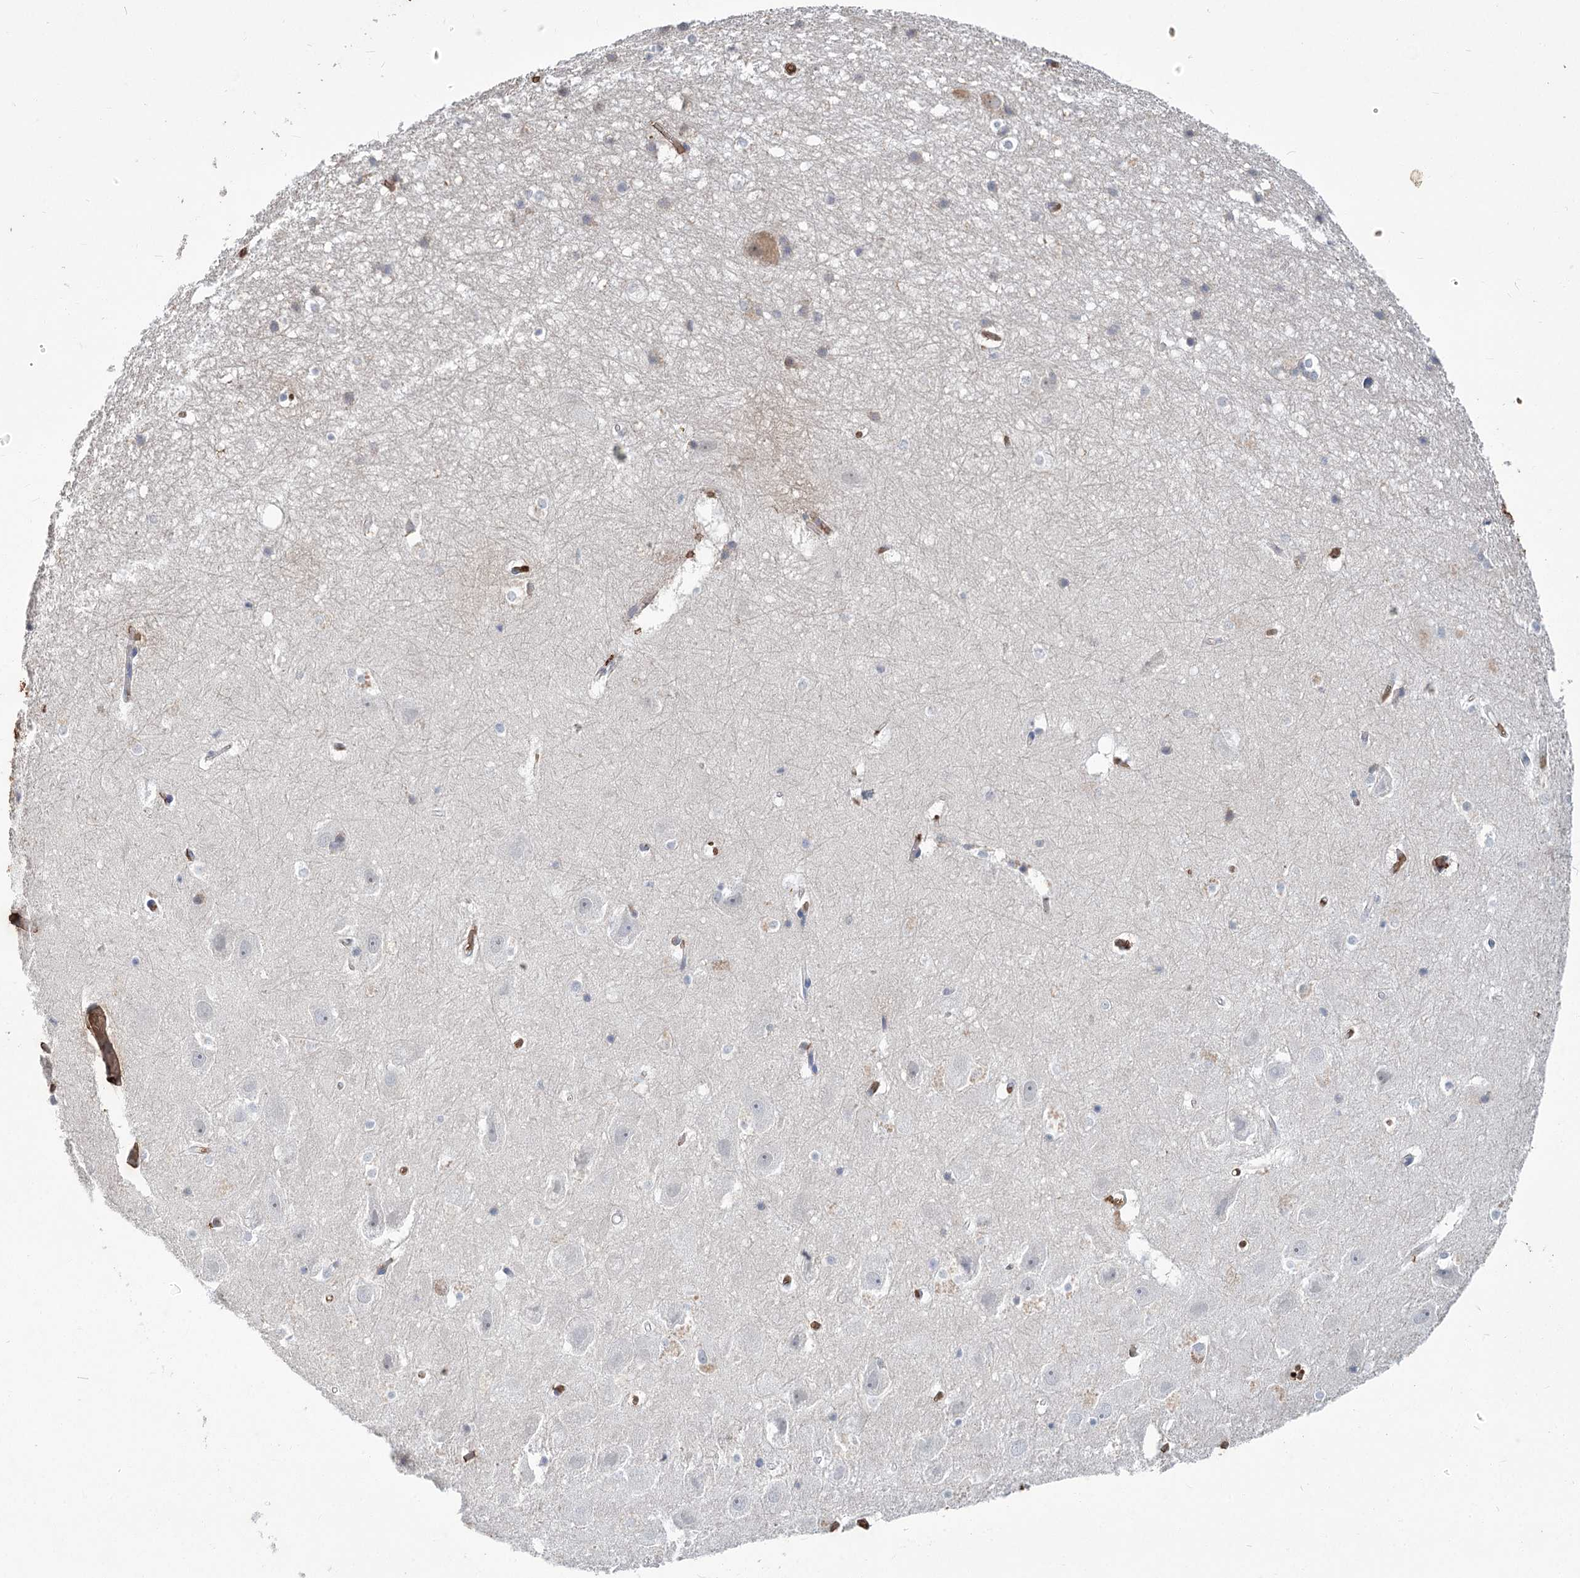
{"staining": {"intensity": "negative", "quantity": "none", "location": "none"}, "tissue": "hippocampus", "cell_type": "Glial cells", "image_type": "normal", "snomed": [{"axis": "morphology", "description": "Normal tissue, NOS"}, {"axis": "topography", "description": "Hippocampus"}], "caption": "Immunohistochemistry image of benign hippocampus: human hippocampus stained with DAB shows no significant protein staining in glial cells.", "gene": "HBA1", "patient": {"sex": "female", "age": 52}}